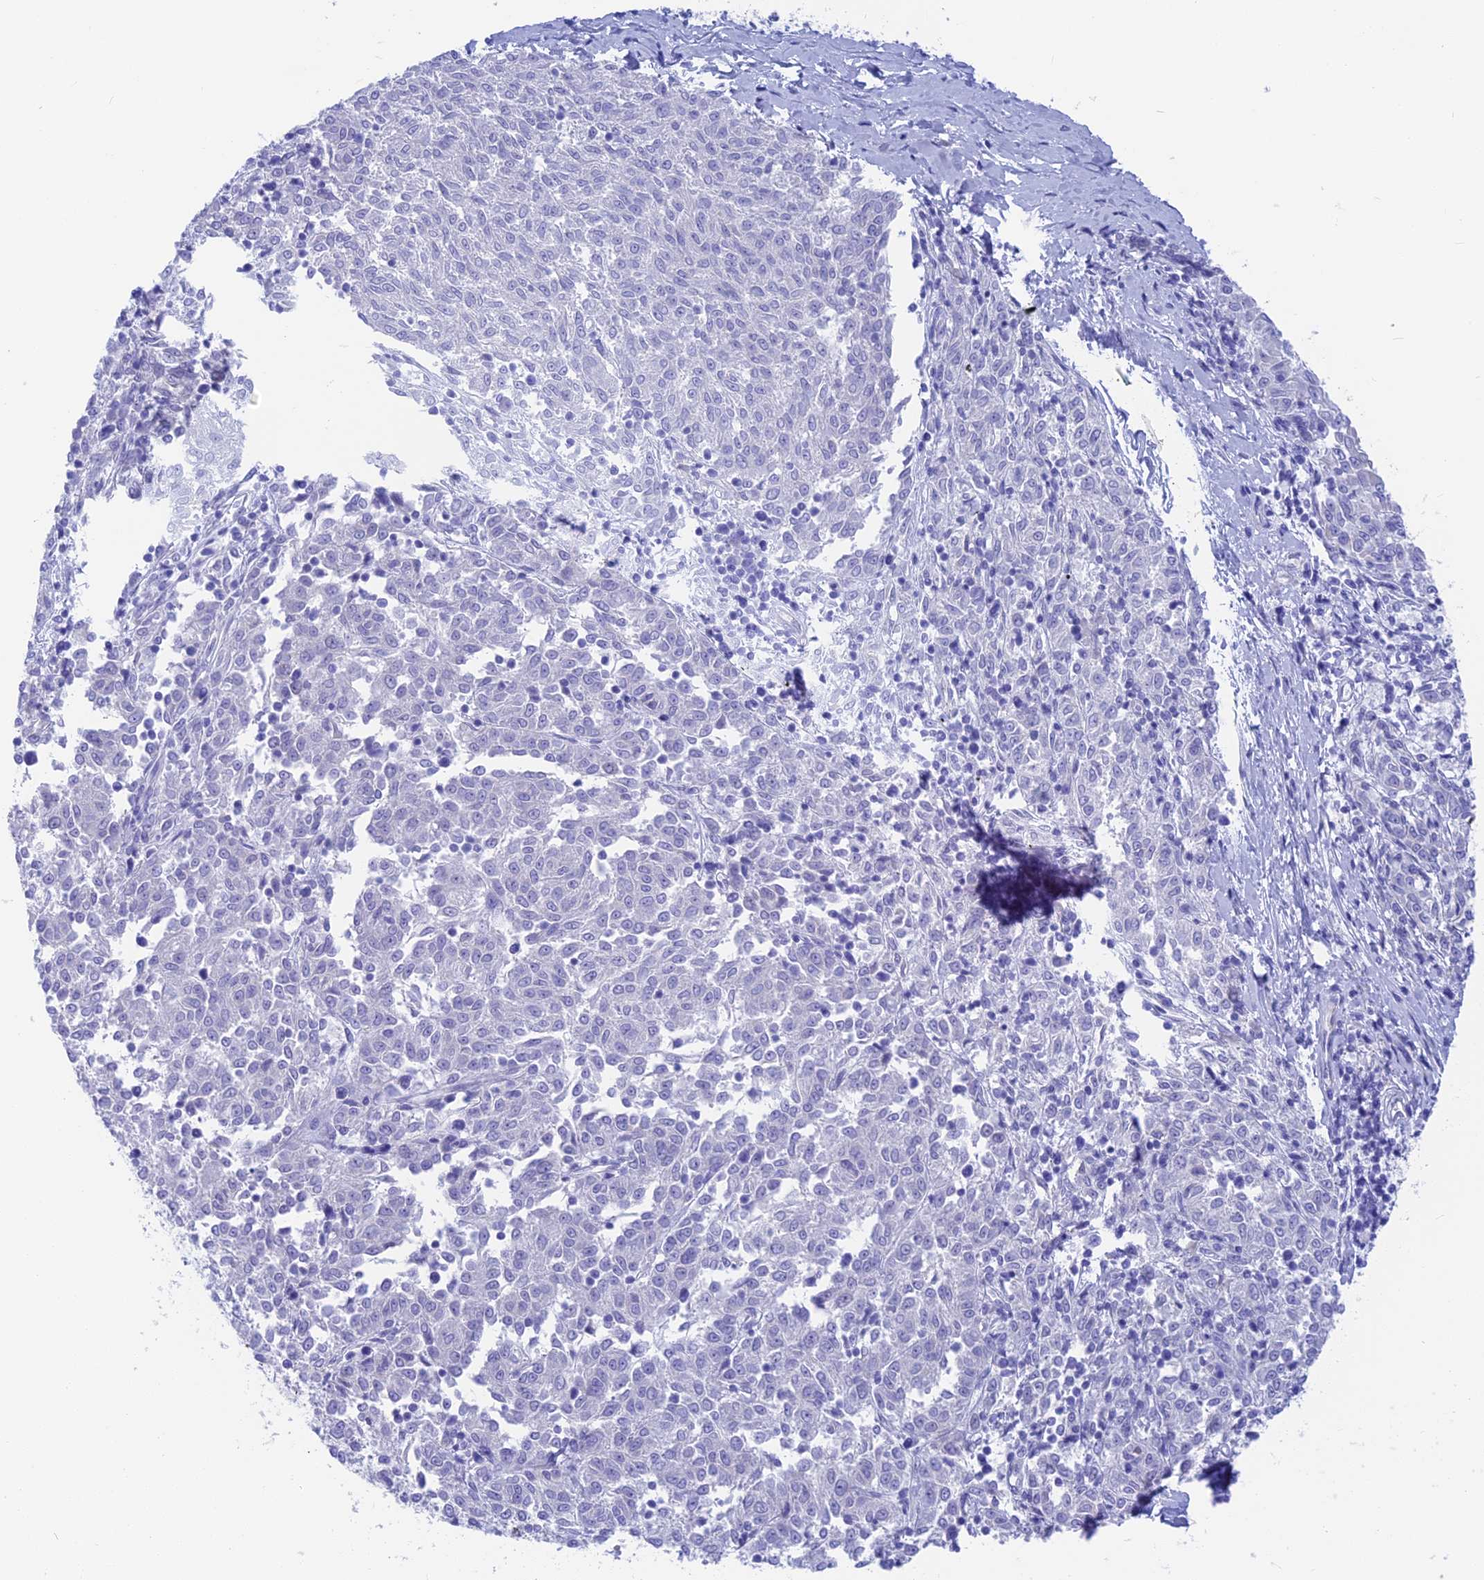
{"staining": {"intensity": "negative", "quantity": "none", "location": "none"}, "tissue": "melanoma", "cell_type": "Tumor cells", "image_type": "cancer", "snomed": [{"axis": "morphology", "description": "Malignant melanoma, NOS"}, {"axis": "topography", "description": "Skin"}], "caption": "This micrograph is of melanoma stained with immunohistochemistry (IHC) to label a protein in brown with the nuclei are counter-stained blue. There is no expression in tumor cells.", "gene": "GNGT2", "patient": {"sex": "female", "age": 72}}